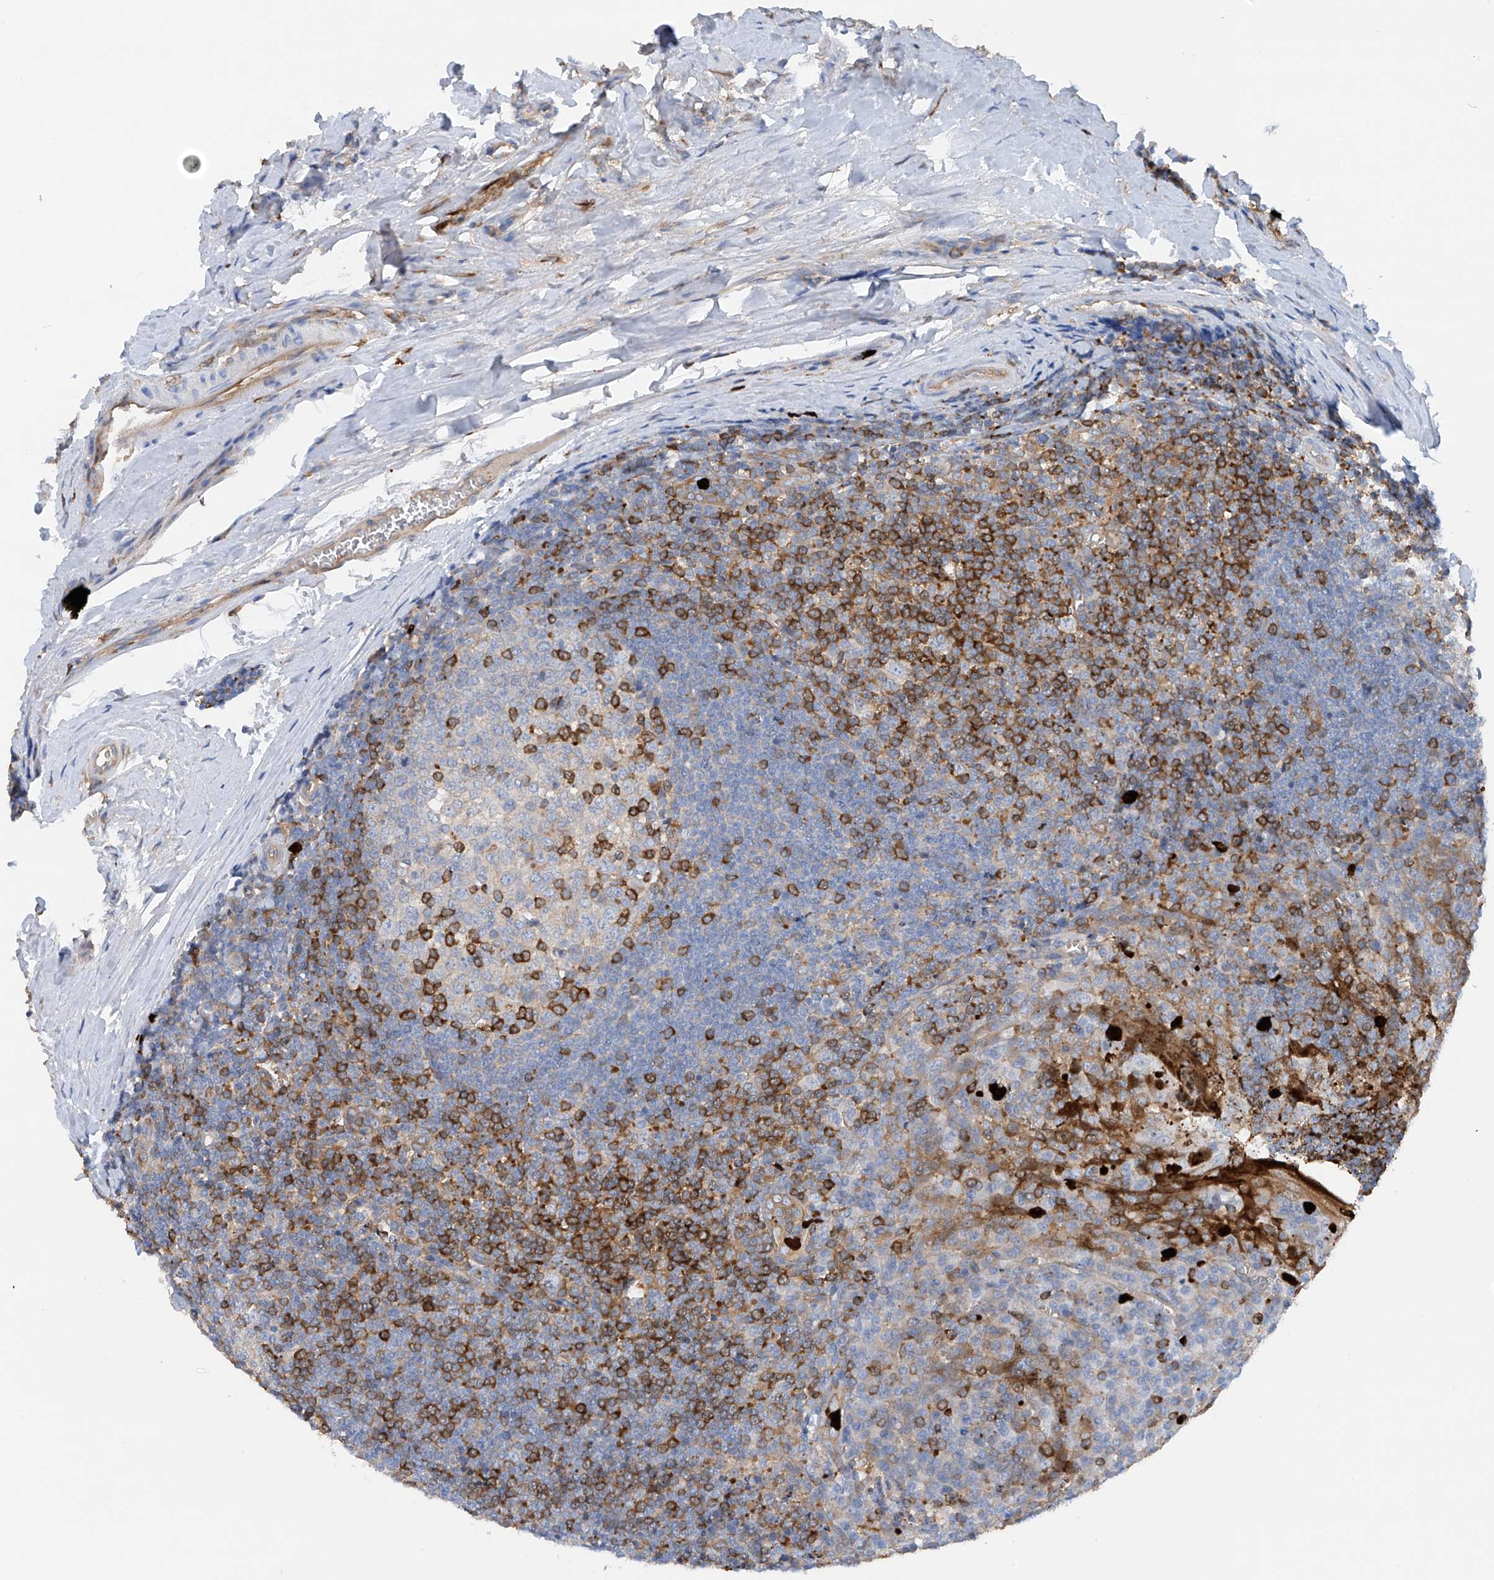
{"staining": {"intensity": "strong", "quantity": "<25%", "location": "cytoplasmic/membranous"}, "tissue": "tonsil", "cell_type": "Germinal center cells", "image_type": "normal", "snomed": [{"axis": "morphology", "description": "Normal tissue, NOS"}, {"axis": "topography", "description": "Tonsil"}], "caption": "Immunohistochemical staining of unremarkable human tonsil shows strong cytoplasmic/membranous protein expression in approximately <25% of germinal center cells.", "gene": "PHACTR2", "patient": {"sex": "male", "age": 27}}